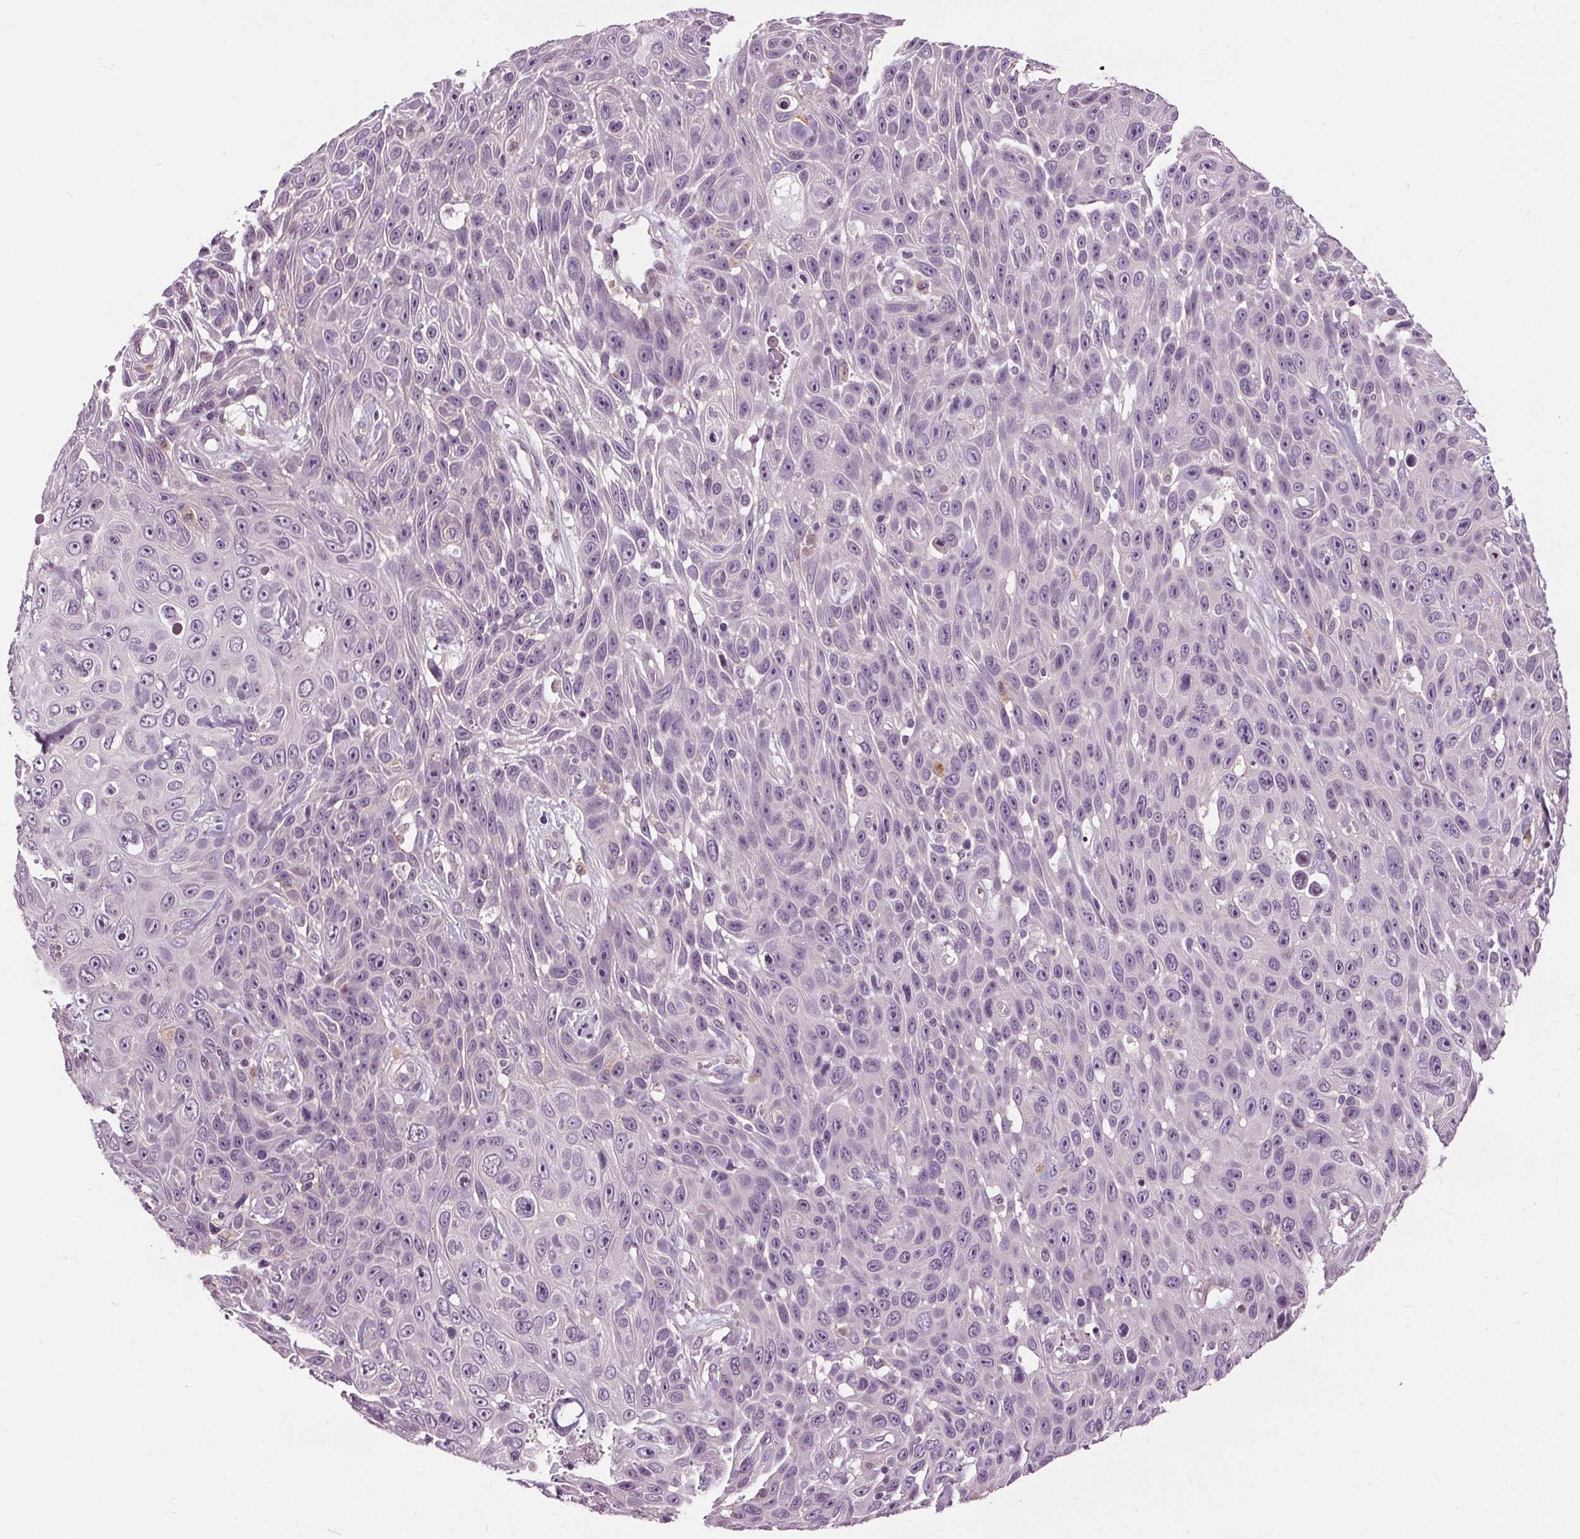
{"staining": {"intensity": "negative", "quantity": "none", "location": "none"}, "tissue": "skin cancer", "cell_type": "Tumor cells", "image_type": "cancer", "snomed": [{"axis": "morphology", "description": "Squamous cell carcinoma, NOS"}, {"axis": "topography", "description": "Skin"}], "caption": "Photomicrograph shows no protein staining in tumor cells of skin cancer (squamous cell carcinoma) tissue.", "gene": "RASA1", "patient": {"sex": "male", "age": 82}}